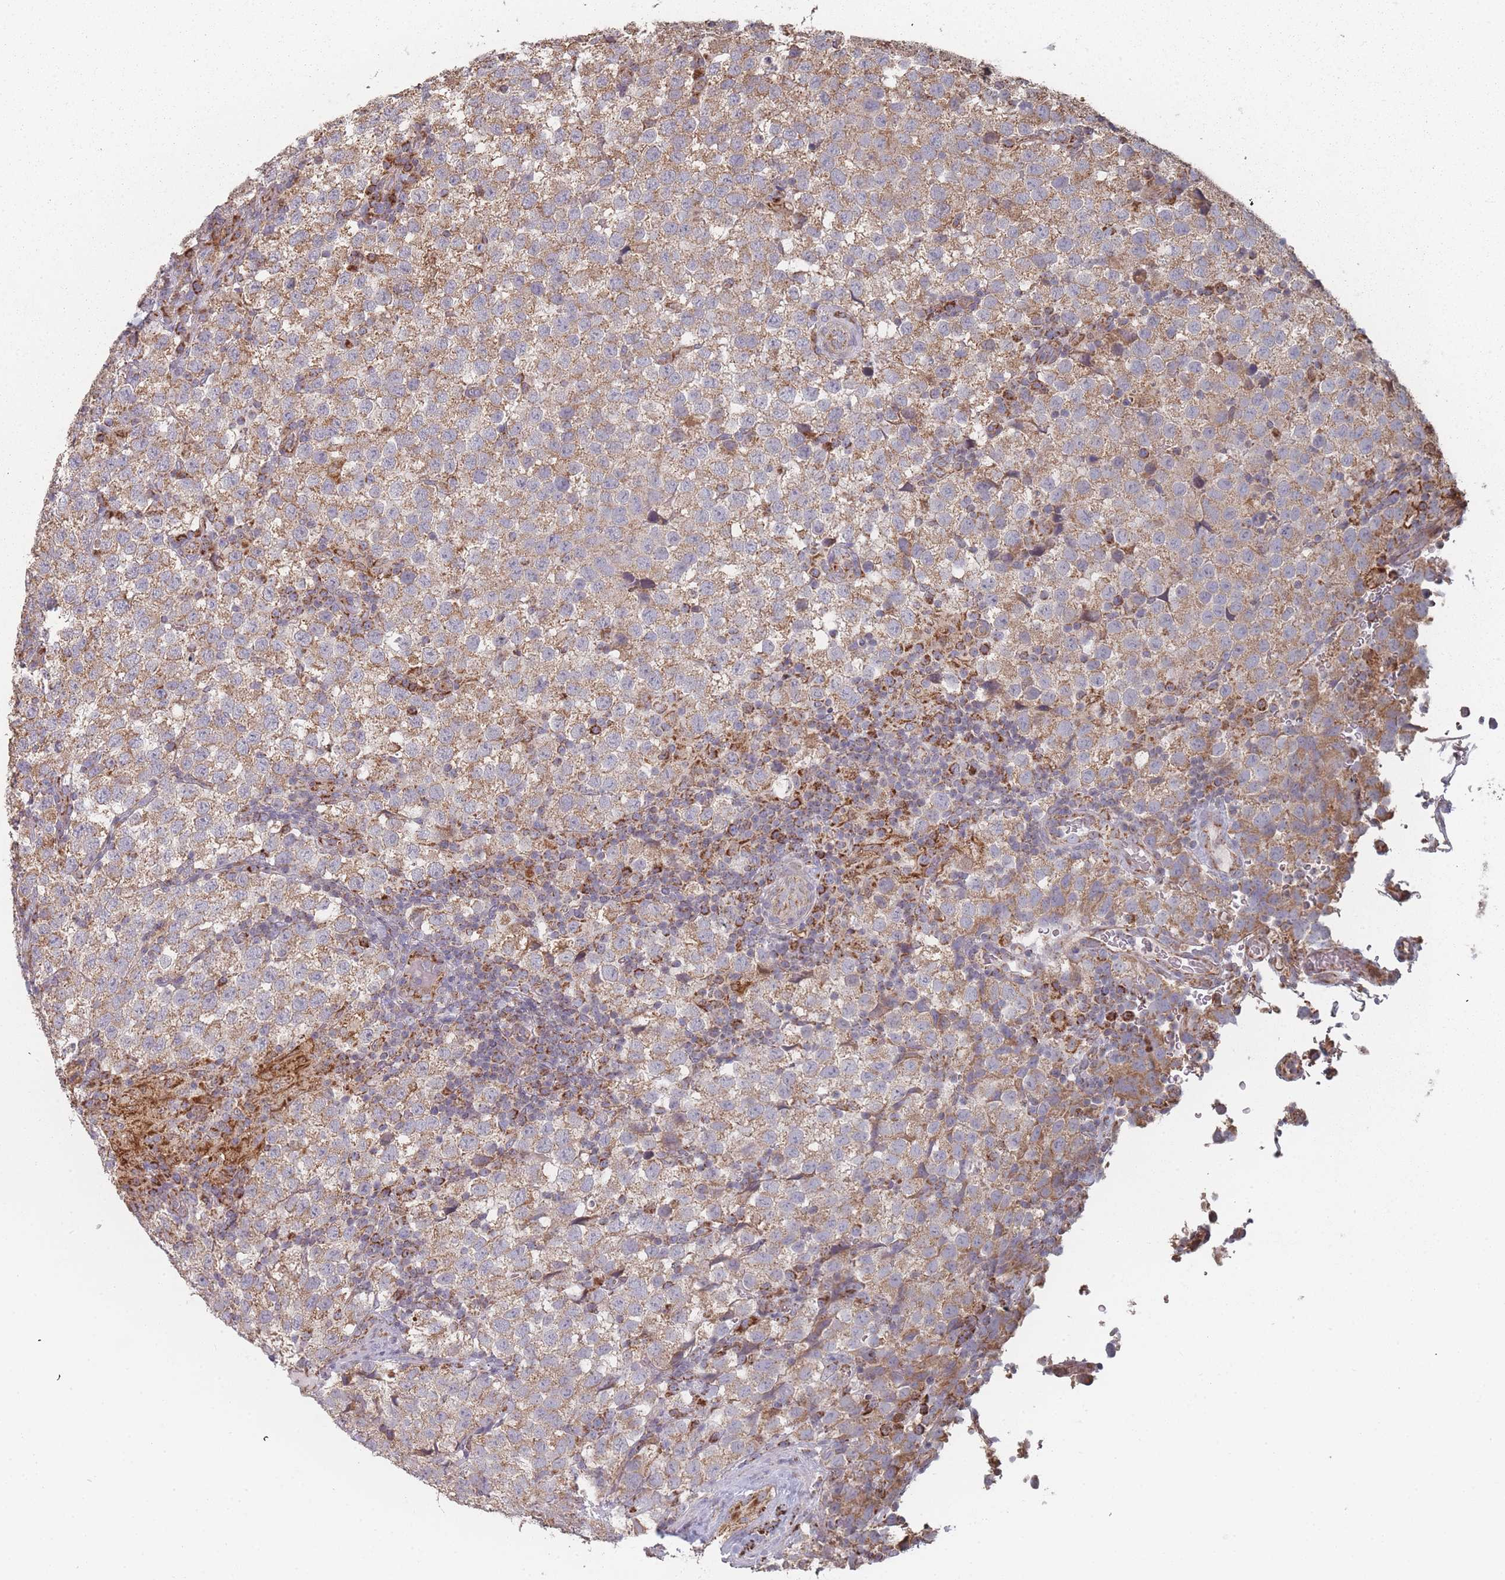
{"staining": {"intensity": "moderate", "quantity": ">75%", "location": "cytoplasmic/membranous"}, "tissue": "testis cancer", "cell_type": "Tumor cells", "image_type": "cancer", "snomed": [{"axis": "morphology", "description": "Seminoma, NOS"}, {"axis": "topography", "description": "Testis"}], "caption": "Immunohistochemical staining of testis cancer (seminoma) demonstrates moderate cytoplasmic/membranous protein staining in approximately >75% of tumor cells.", "gene": "PSMB3", "patient": {"sex": "male", "age": 34}}